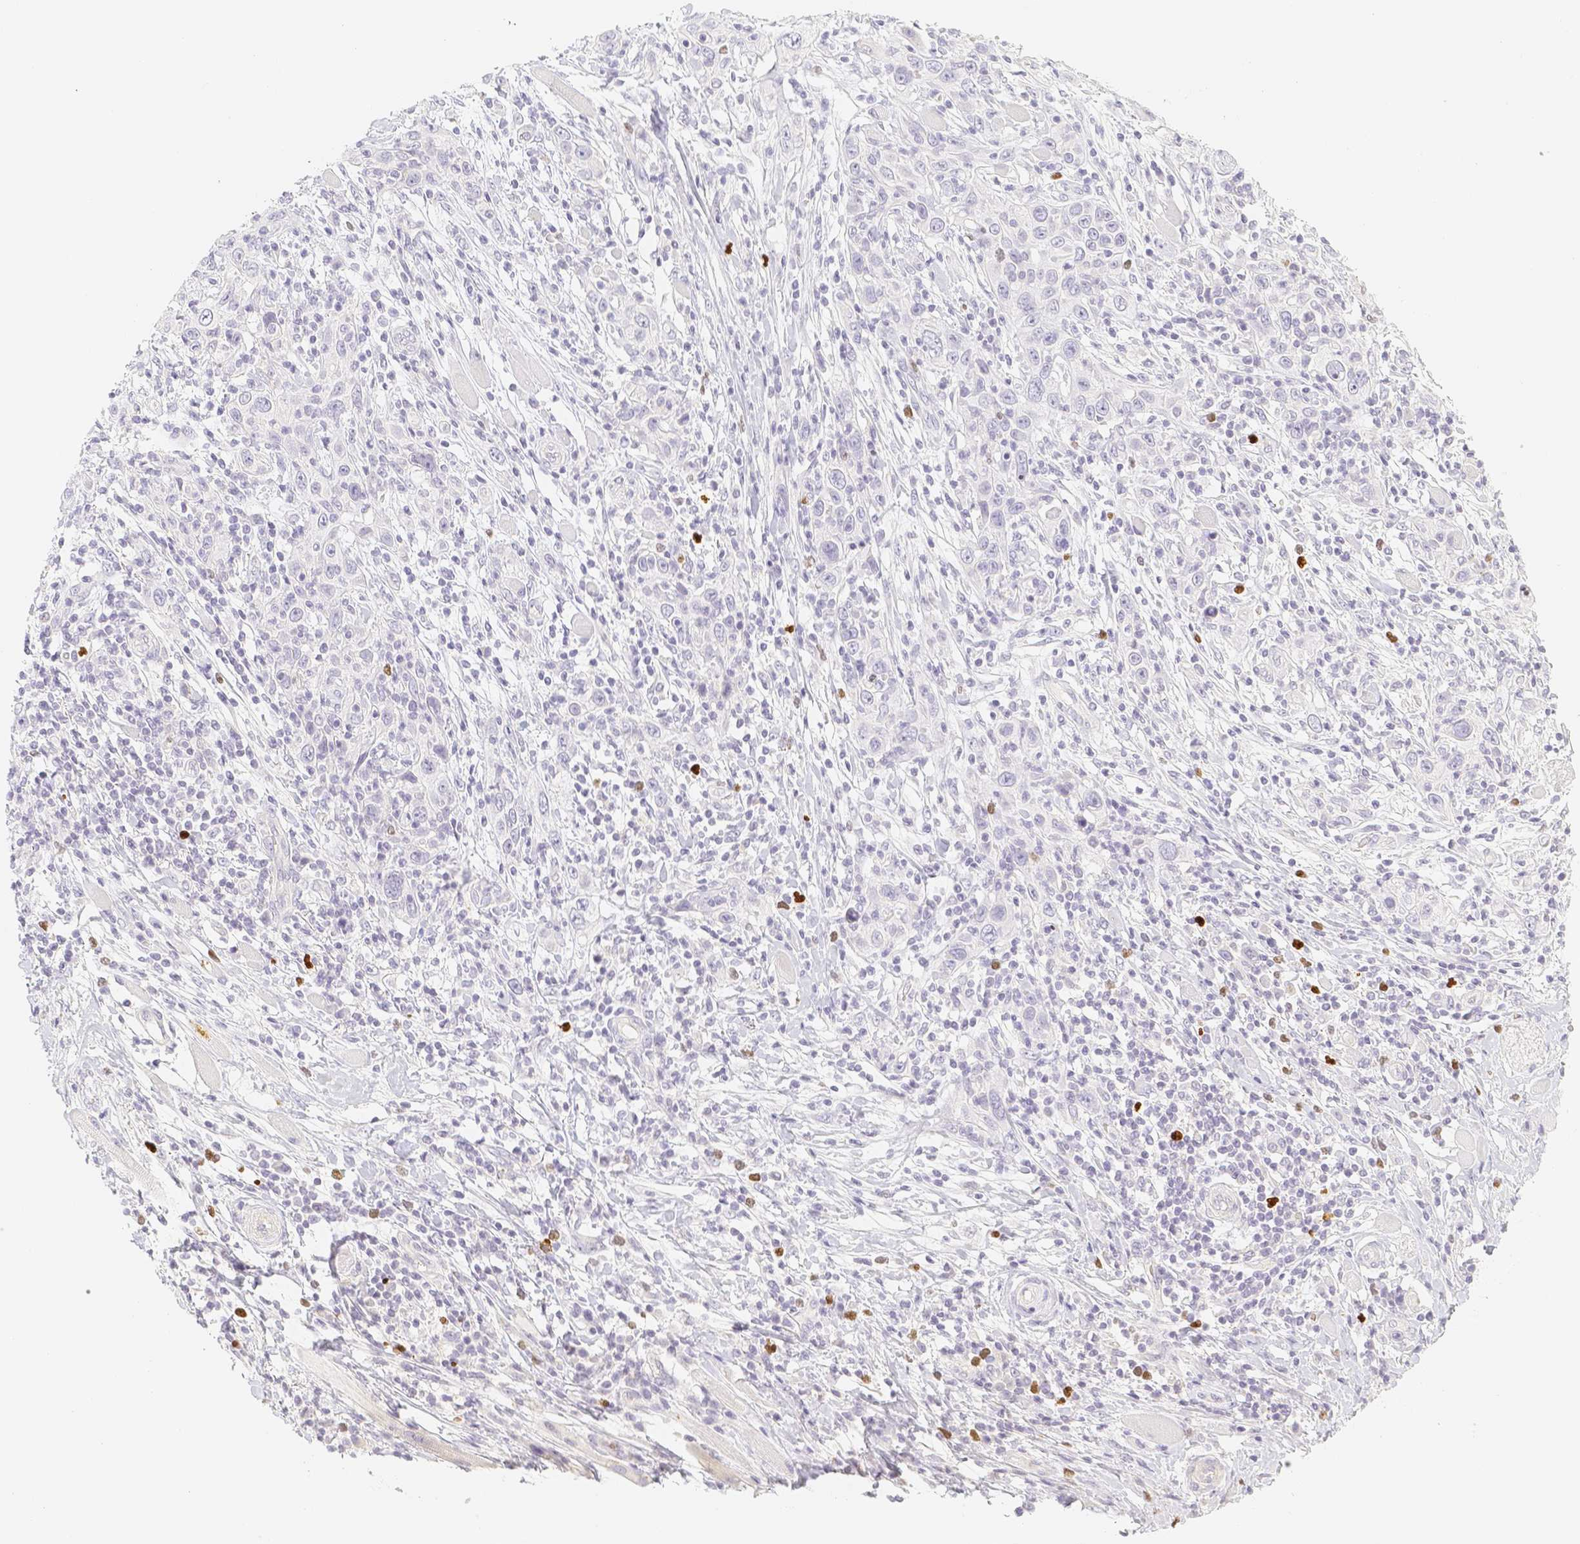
{"staining": {"intensity": "negative", "quantity": "none", "location": "none"}, "tissue": "skin cancer", "cell_type": "Tumor cells", "image_type": "cancer", "snomed": [{"axis": "morphology", "description": "Squamous cell carcinoma, NOS"}, {"axis": "topography", "description": "Skin"}], "caption": "Immunohistochemistry image of neoplastic tissue: skin squamous cell carcinoma stained with DAB (3,3'-diaminobenzidine) reveals no significant protein positivity in tumor cells. Nuclei are stained in blue.", "gene": "PADI4", "patient": {"sex": "female", "age": 88}}